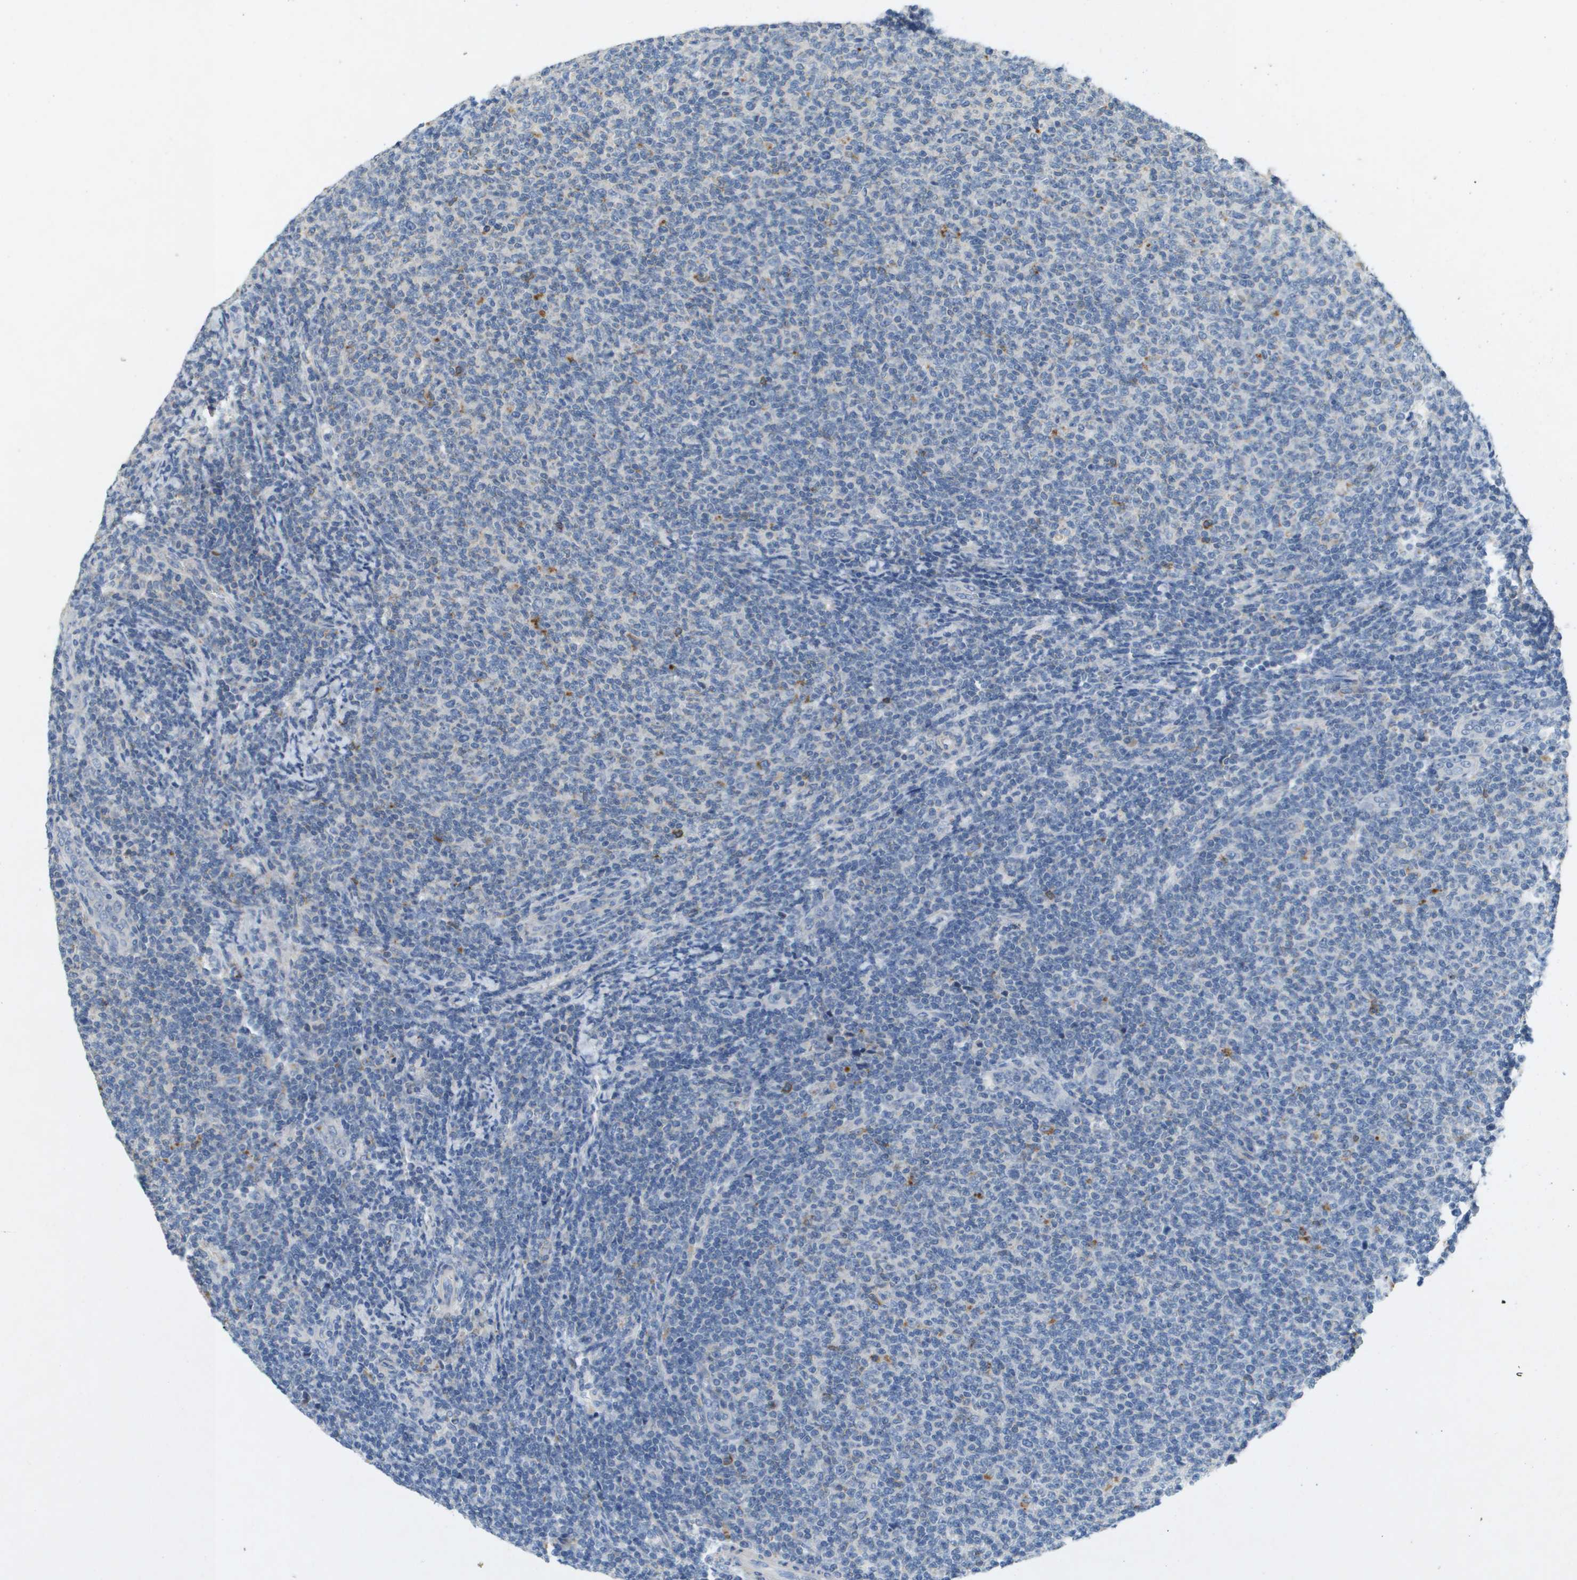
{"staining": {"intensity": "negative", "quantity": "none", "location": "none"}, "tissue": "lymphoma", "cell_type": "Tumor cells", "image_type": "cancer", "snomed": [{"axis": "morphology", "description": "Malignant lymphoma, non-Hodgkin's type, Low grade"}, {"axis": "topography", "description": "Lymph node"}], "caption": "DAB (3,3'-diaminobenzidine) immunohistochemical staining of lymphoma demonstrates no significant positivity in tumor cells.", "gene": "B3GNT5", "patient": {"sex": "male", "age": 66}}